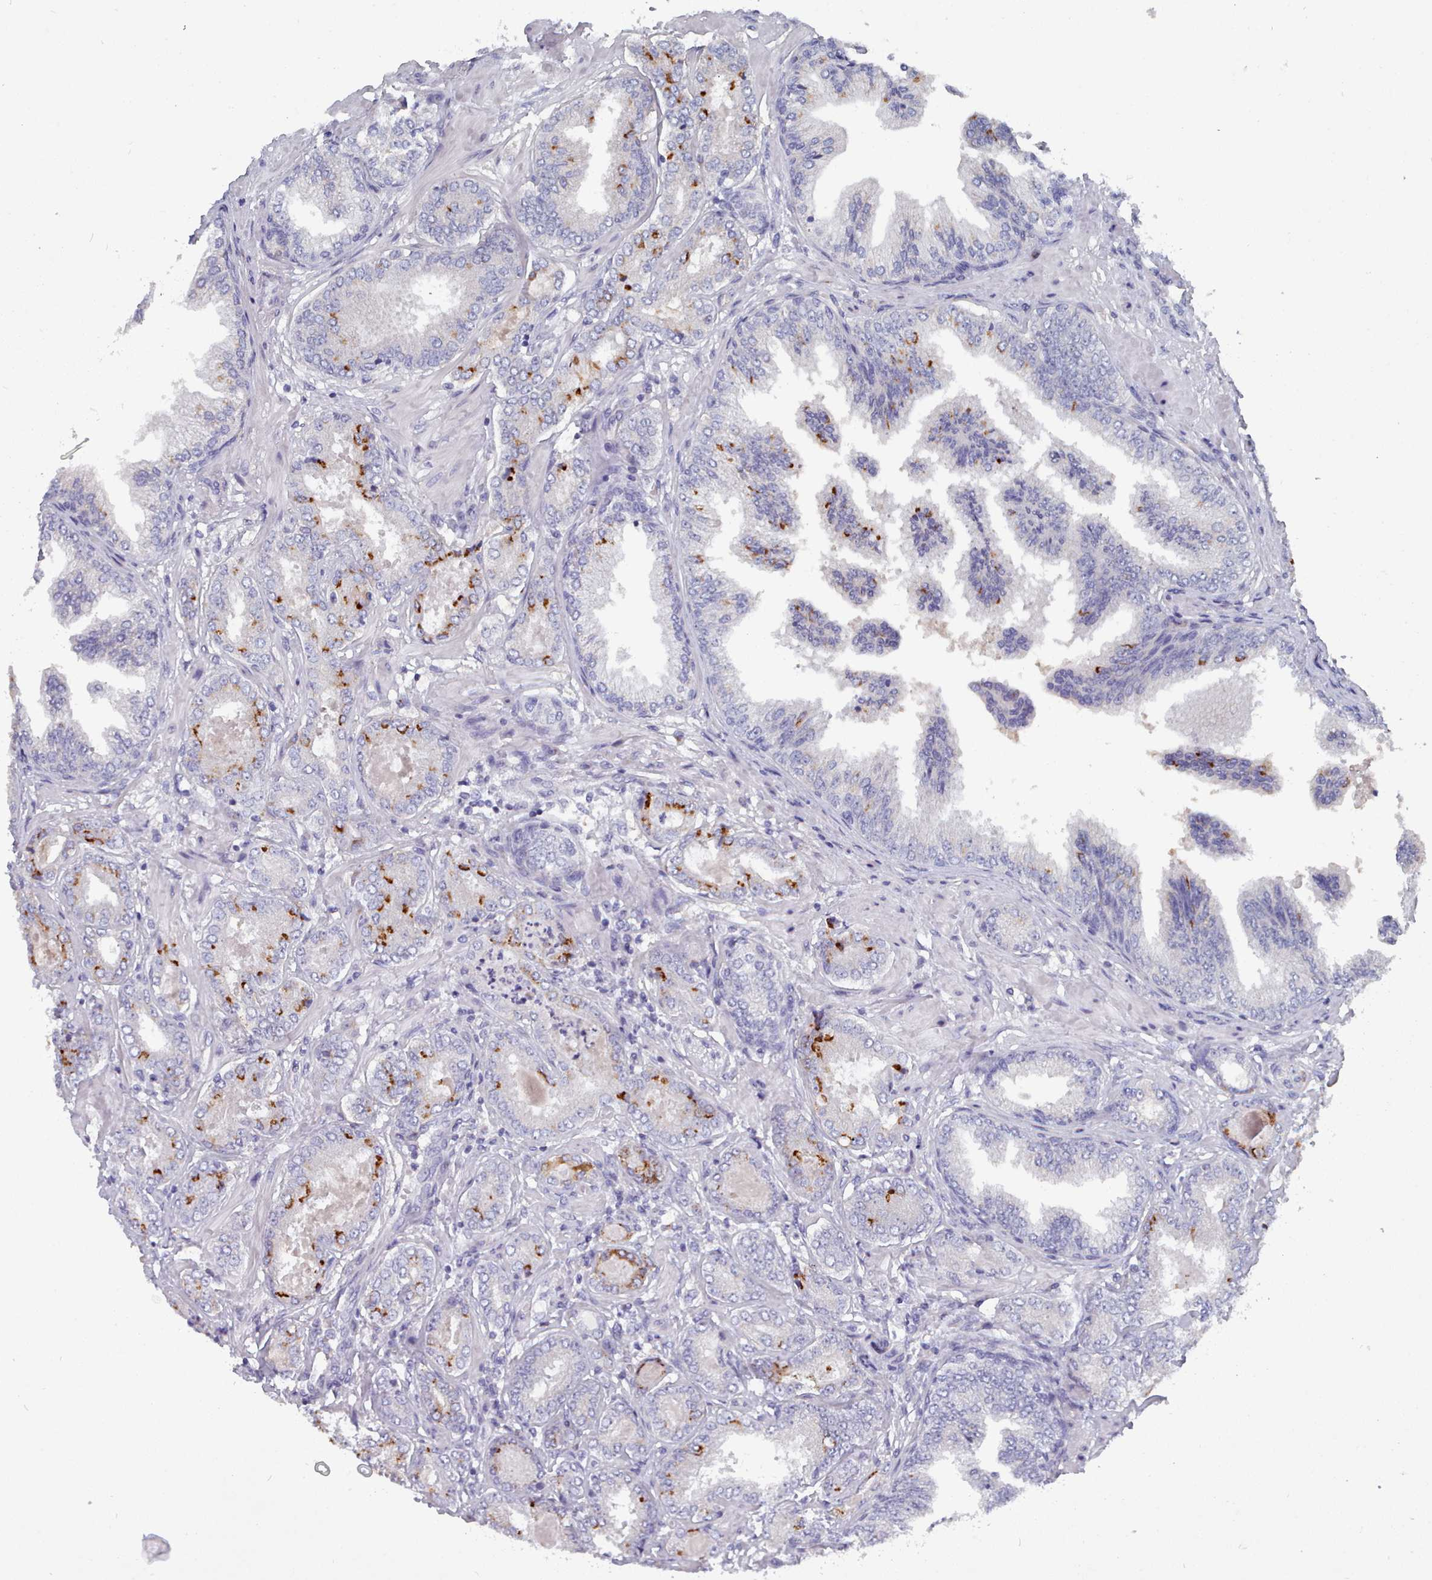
{"staining": {"intensity": "moderate", "quantity": "25%-75%", "location": "cytoplasmic/membranous"}, "tissue": "prostate cancer", "cell_type": "Tumor cells", "image_type": "cancer", "snomed": [{"axis": "morphology", "description": "Adenocarcinoma, Low grade"}, {"axis": "topography", "description": "Prostate"}], "caption": "A photomicrograph of human prostate adenocarcinoma (low-grade) stained for a protein exhibits moderate cytoplasmic/membranous brown staining in tumor cells. (Brightfield microscopy of DAB IHC at high magnification).", "gene": "PDE4C", "patient": {"sex": "male", "age": 63}}